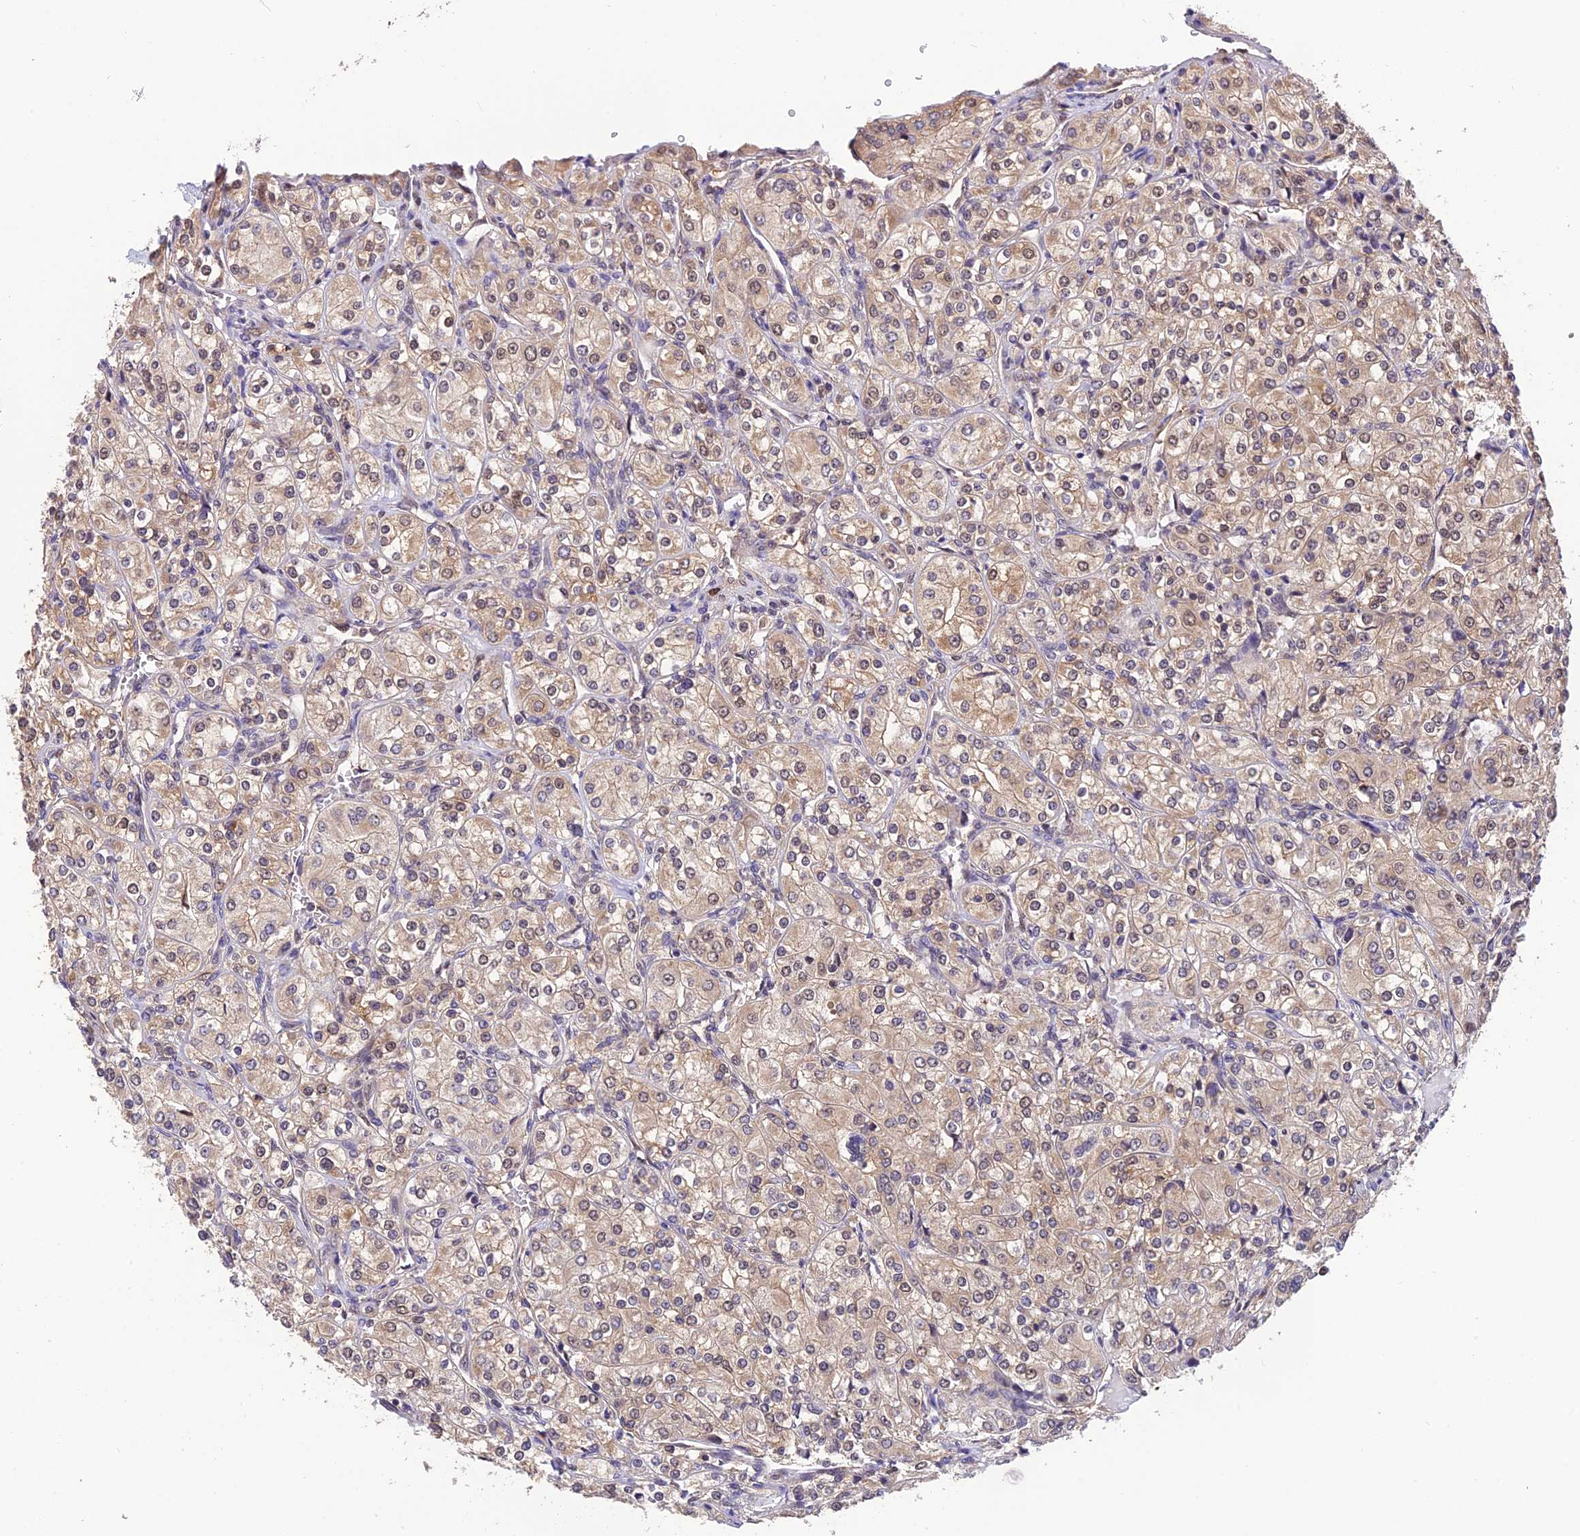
{"staining": {"intensity": "weak", "quantity": "25%-75%", "location": "cytoplasmic/membranous"}, "tissue": "renal cancer", "cell_type": "Tumor cells", "image_type": "cancer", "snomed": [{"axis": "morphology", "description": "Adenocarcinoma, NOS"}, {"axis": "topography", "description": "Kidney"}], "caption": "Protein expression analysis of human renal cancer reveals weak cytoplasmic/membranous staining in approximately 25%-75% of tumor cells.", "gene": "PSMB3", "patient": {"sex": "male", "age": 77}}